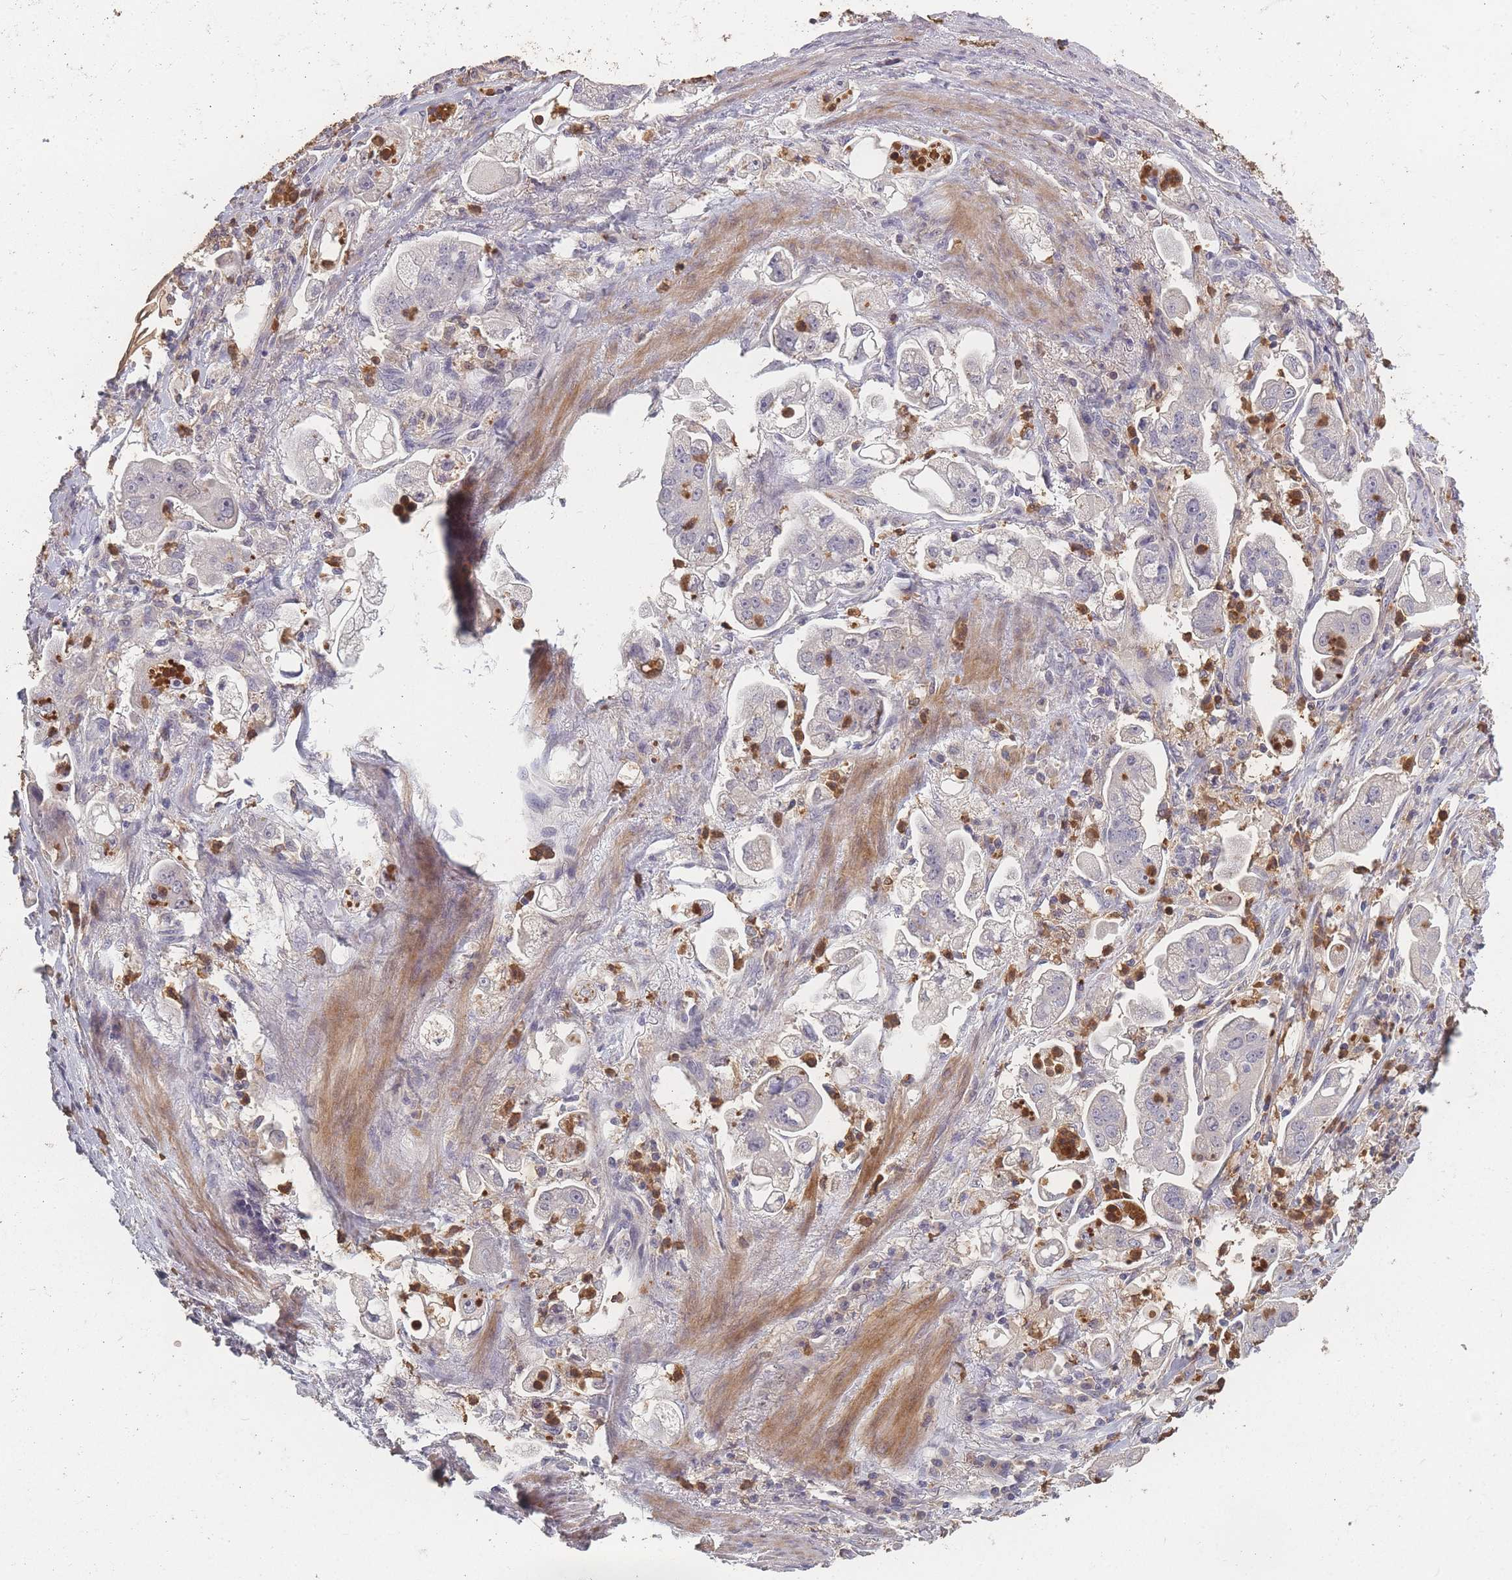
{"staining": {"intensity": "negative", "quantity": "none", "location": "none"}, "tissue": "stomach cancer", "cell_type": "Tumor cells", "image_type": "cancer", "snomed": [{"axis": "morphology", "description": "Adenocarcinoma, NOS"}, {"axis": "topography", "description": "Stomach"}], "caption": "The immunohistochemistry (IHC) micrograph has no significant expression in tumor cells of adenocarcinoma (stomach) tissue.", "gene": "BST1", "patient": {"sex": "male", "age": 62}}